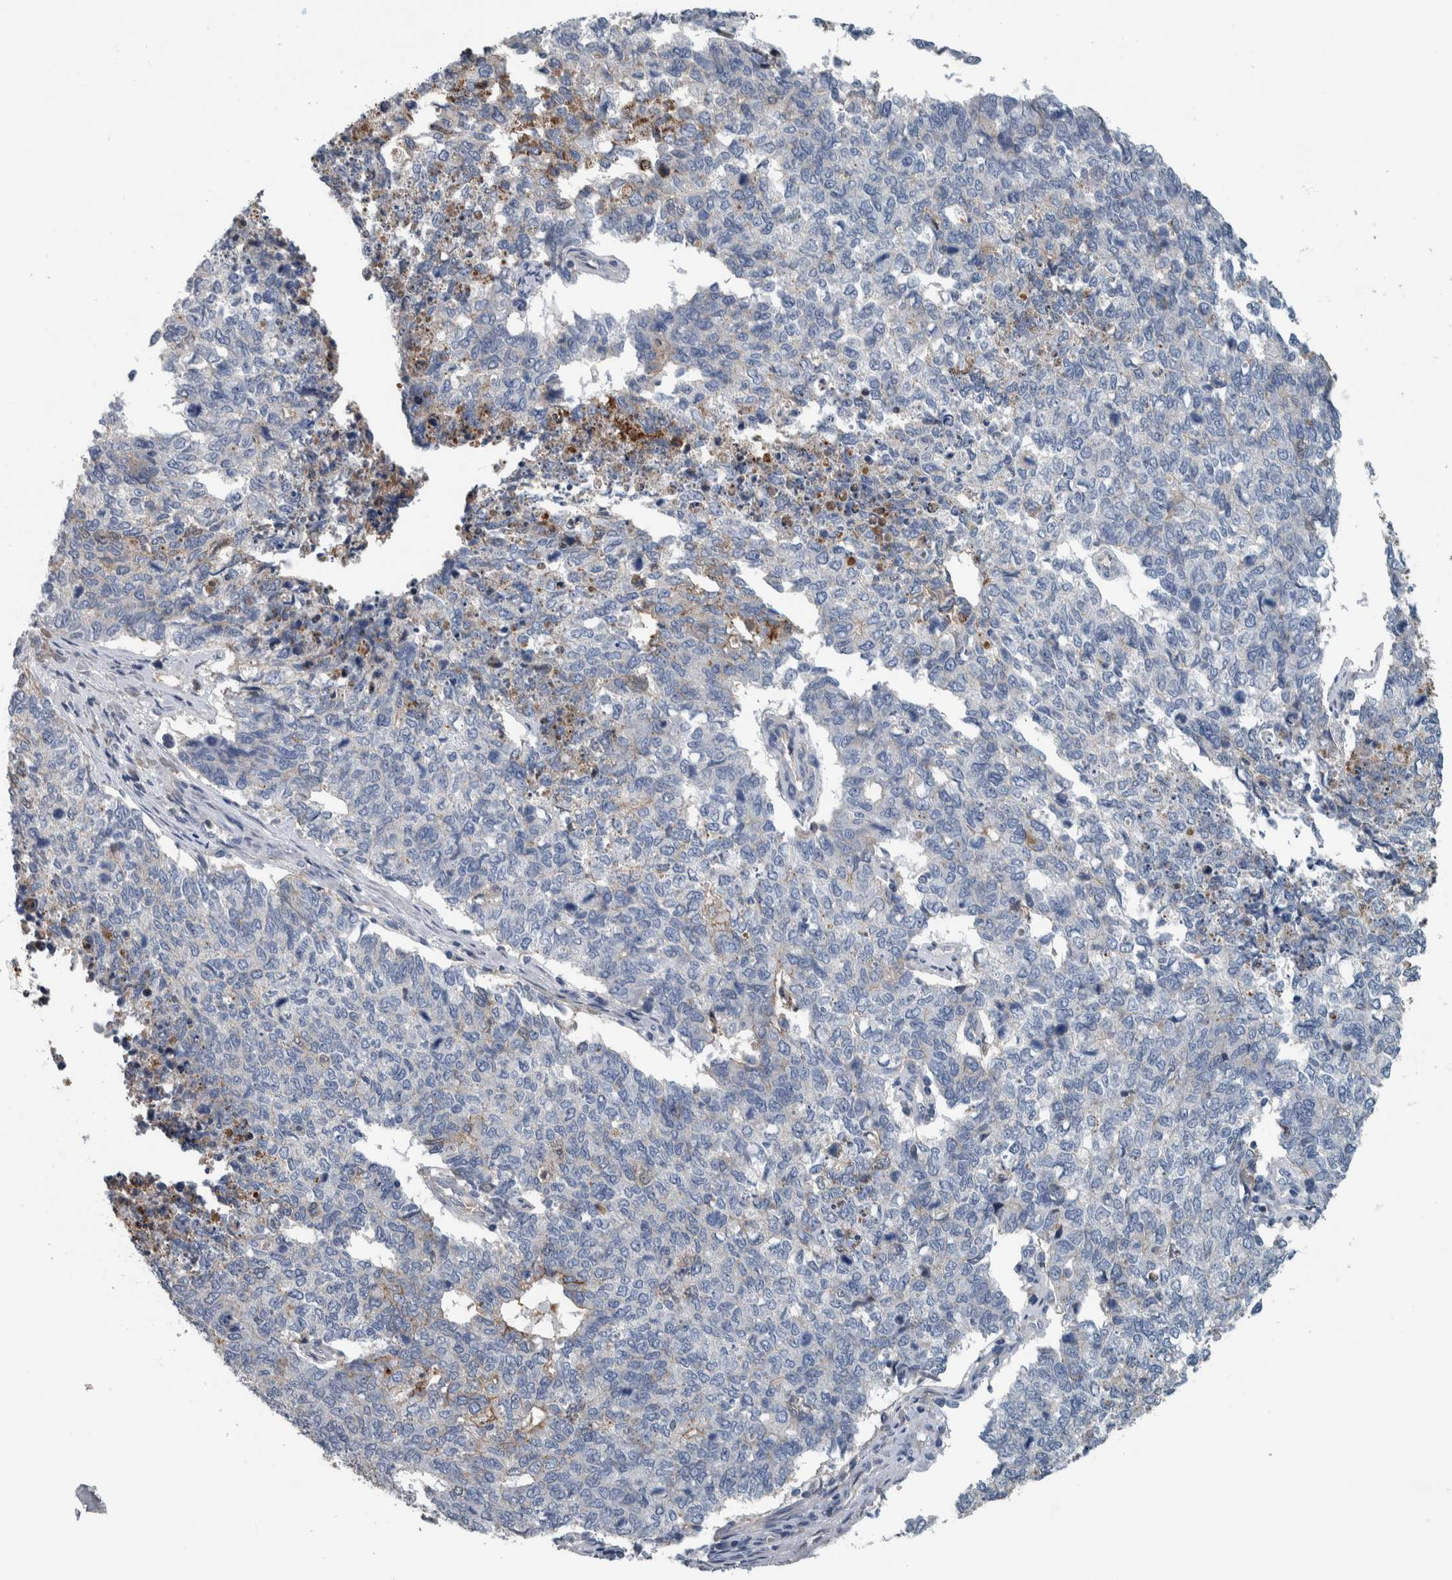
{"staining": {"intensity": "negative", "quantity": "none", "location": "none"}, "tissue": "cervical cancer", "cell_type": "Tumor cells", "image_type": "cancer", "snomed": [{"axis": "morphology", "description": "Squamous cell carcinoma, NOS"}, {"axis": "topography", "description": "Cervix"}], "caption": "A high-resolution photomicrograph shows immunohistochemistry staining of cervical cancer (squamous cell carcinoma), which shows no significant staining in tumor cells. (DAB immunohistochemistry, high magnification).", "gene": "SERPINC1", "patient": {"sex": "female", "age": 63}}